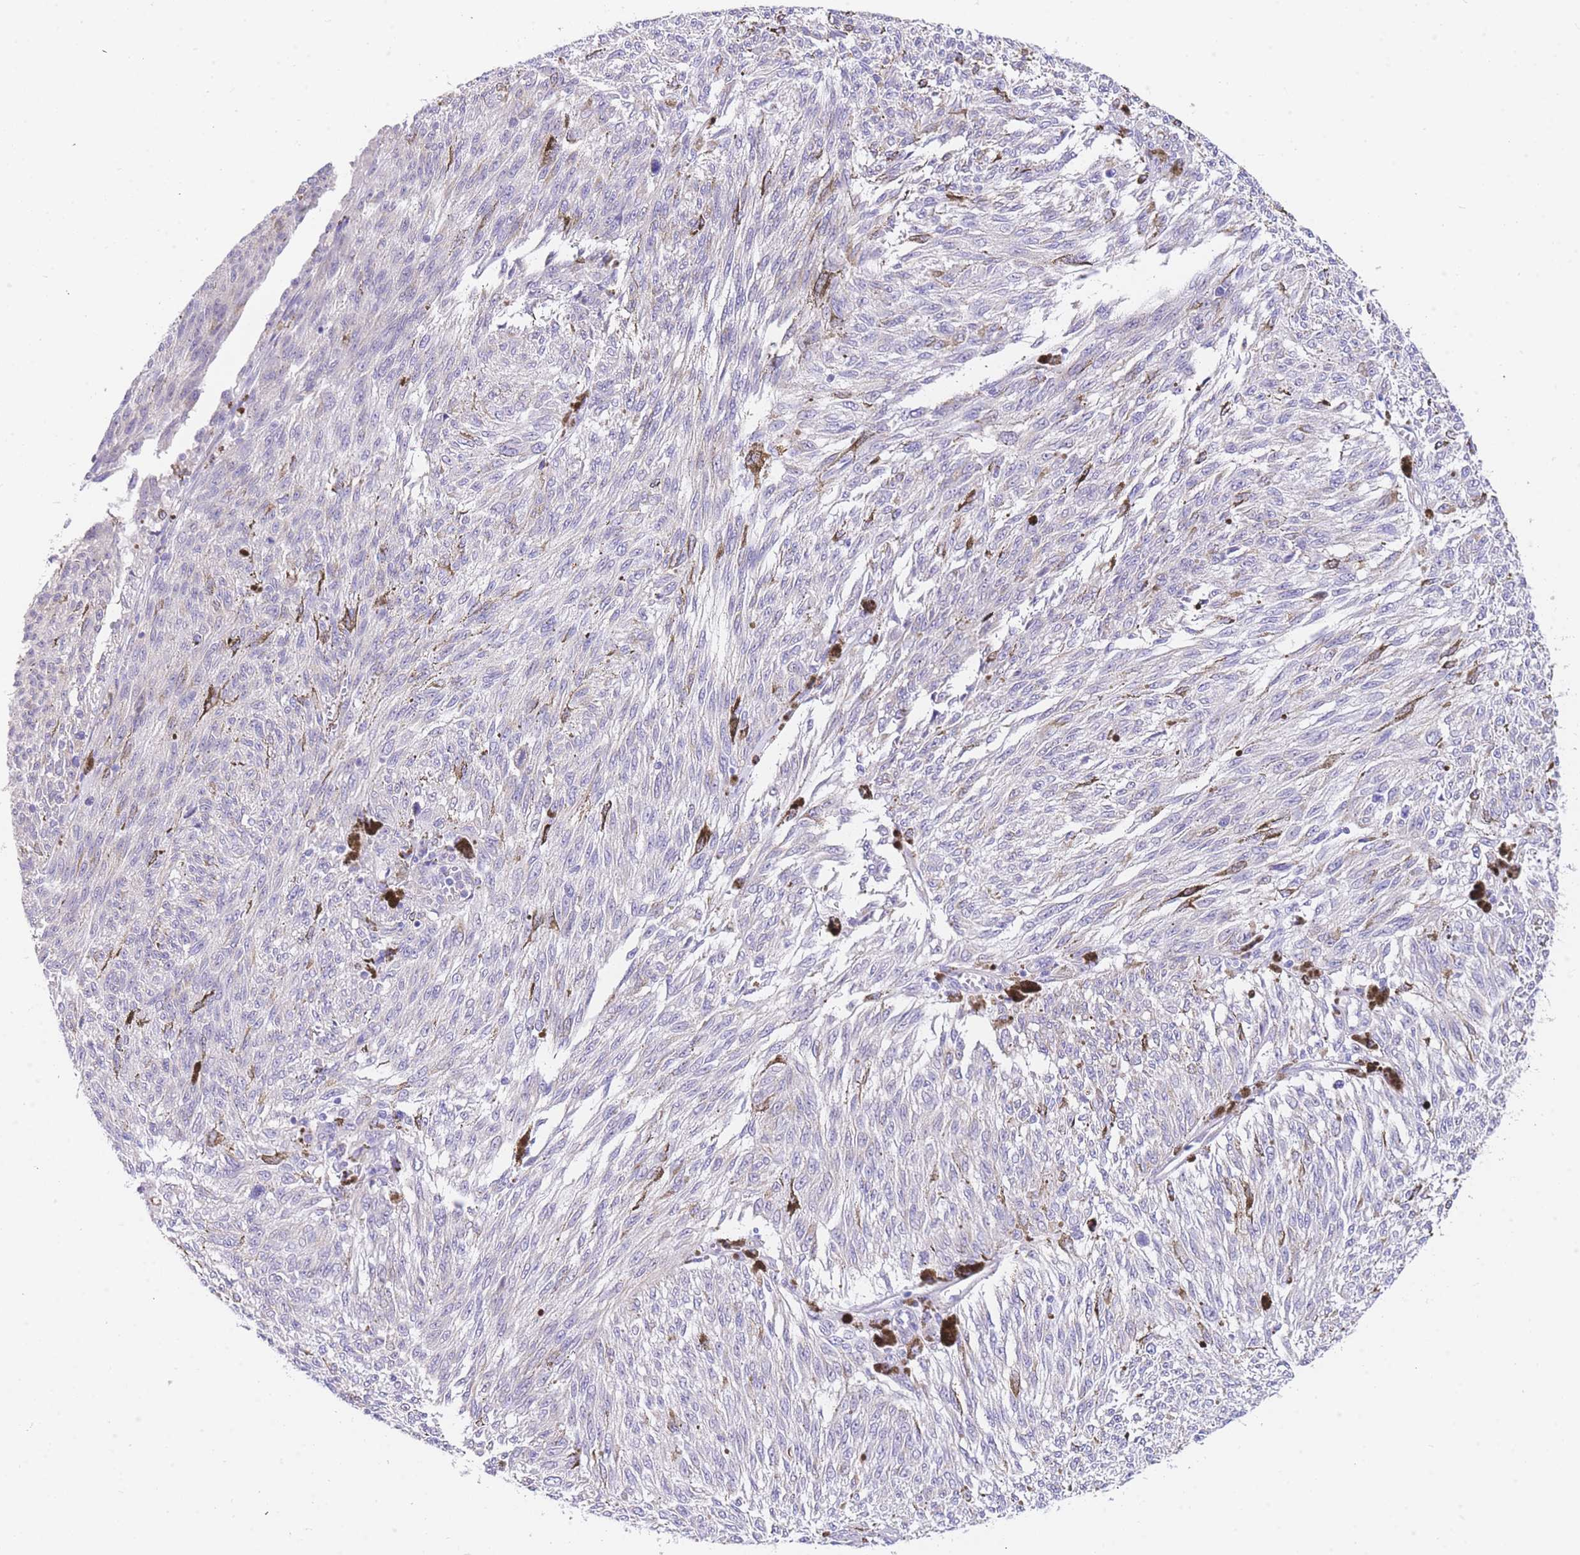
{"staining": {"intensity": "negative", "quantity": "none", "location": "none"}, "tissue": "melanoma", "cell_type": "Tumor cells", "image_type": "cancer", "snomed": [{"axis": "morphology", "description": "Malignant melanoma, NOS"}, {"axis": "topography", "description": "Skin"}], "caption": "This is an immunohistochemistry micrograph of human melanoma. There is no expression in tumor cells.", "gene": "SRSF12", "patient": {"sex": "female", "age": 72}}